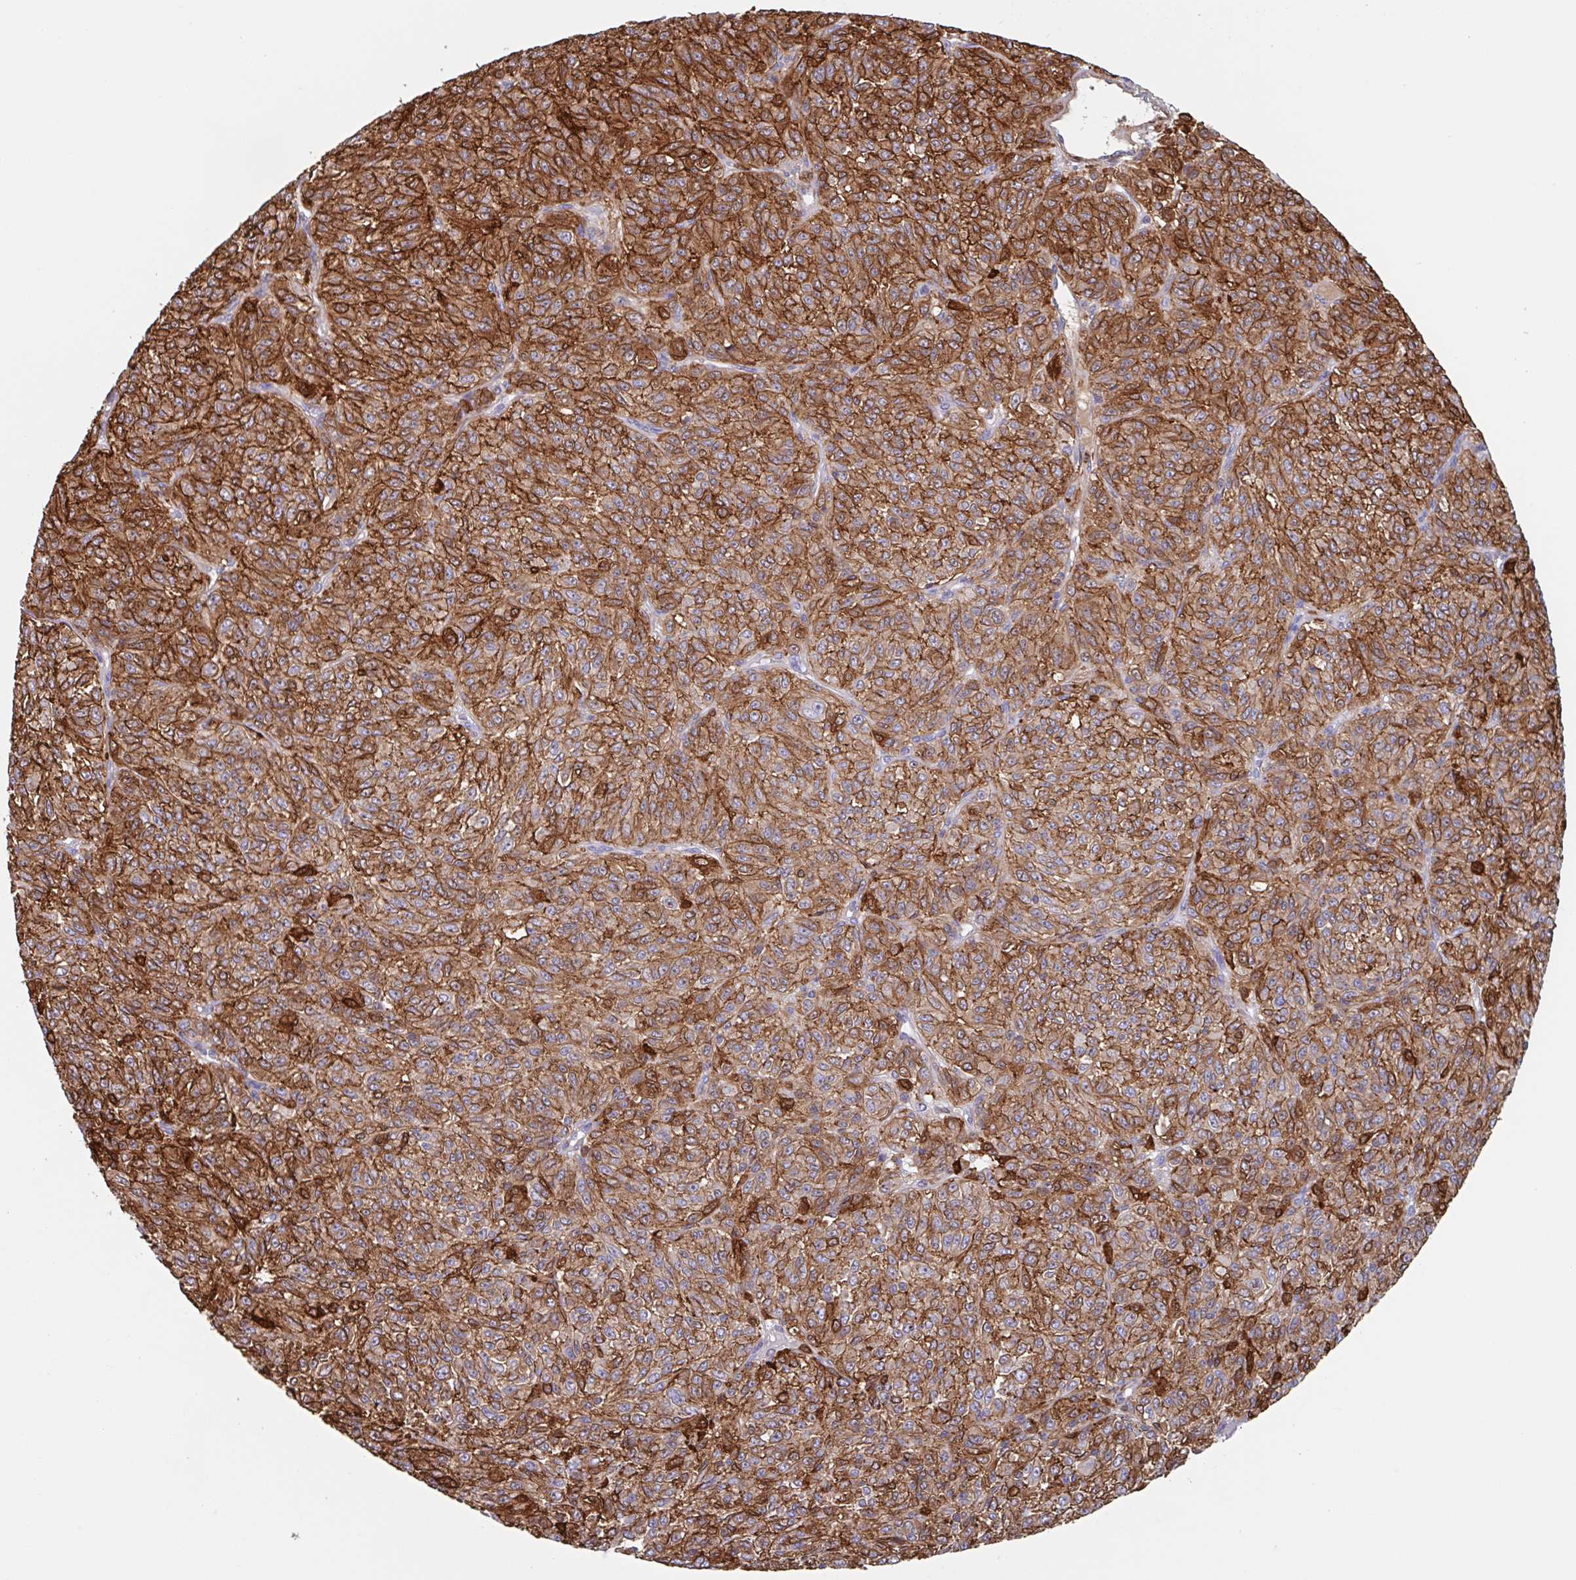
{"staining": {"intensity": "strong", "quantity": ">75%", "location": "cytoplasmic/membranous"}, "tissue": "melanoma", "cell_type": "Tumor cells", "image_type": "cancer", "snomed": [{"axis": "morphology", "description": "Malignant melanoma, Metastatic site"}, {"axis": "topography", "description": "Brain"}], "caption": "Tumor cells demonstrate strong cytoplasmic/membranous staining in approximately >75% of cells in malignant melanoma (metastatic site). (DAB (3,3'-diaminobenzidine) IHC with brightfield microscopy, high magnification).", "gene": "EFHD1", "patient": {"sex": "female", "age": 56}}